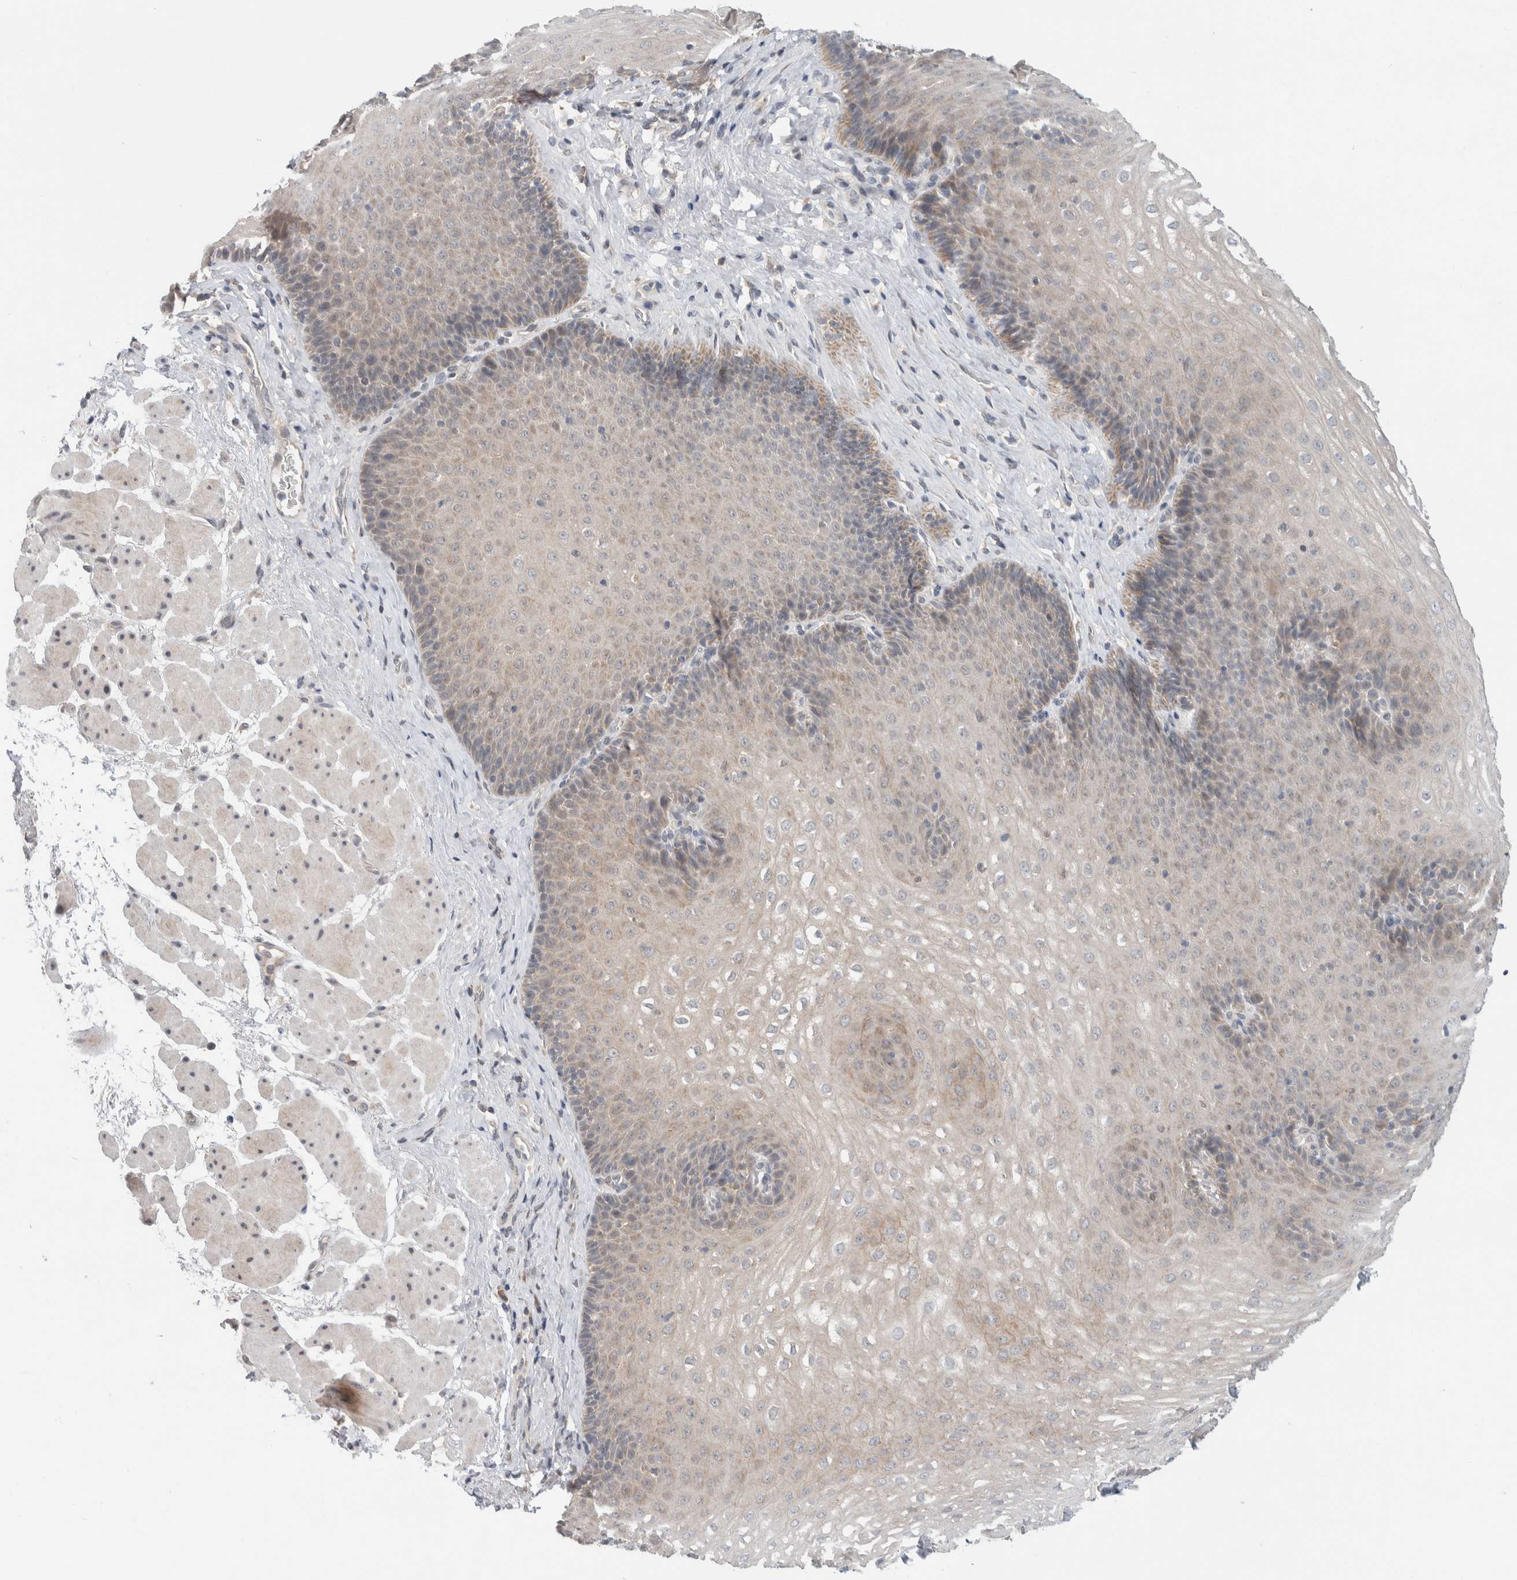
{"staining": {"intensity": "moderate", "quantity": "<25%", "location": "cytoplasmic/membranous"}, "tissue": "esophagus", "cell_type": "Squamous epithelial cells", "image_type": "normal", "snomed": [{"axis": "morphology", "description": "Normal tissue, NOS"}, {"axis": "topography", "description": "Esophagus"}], "caption": "The histopathology image shows a brown stain indicating the presence of a protein in the cytoplasmic/membranous of squamous epithelial cells in esophagus. The staining is performed using DAB brown chromogen to label protein expression. The nuclei are counter-stained blue using hematoxylin.", "gene": "SHPK", "patient": {"sex": "female", "age": 66}}